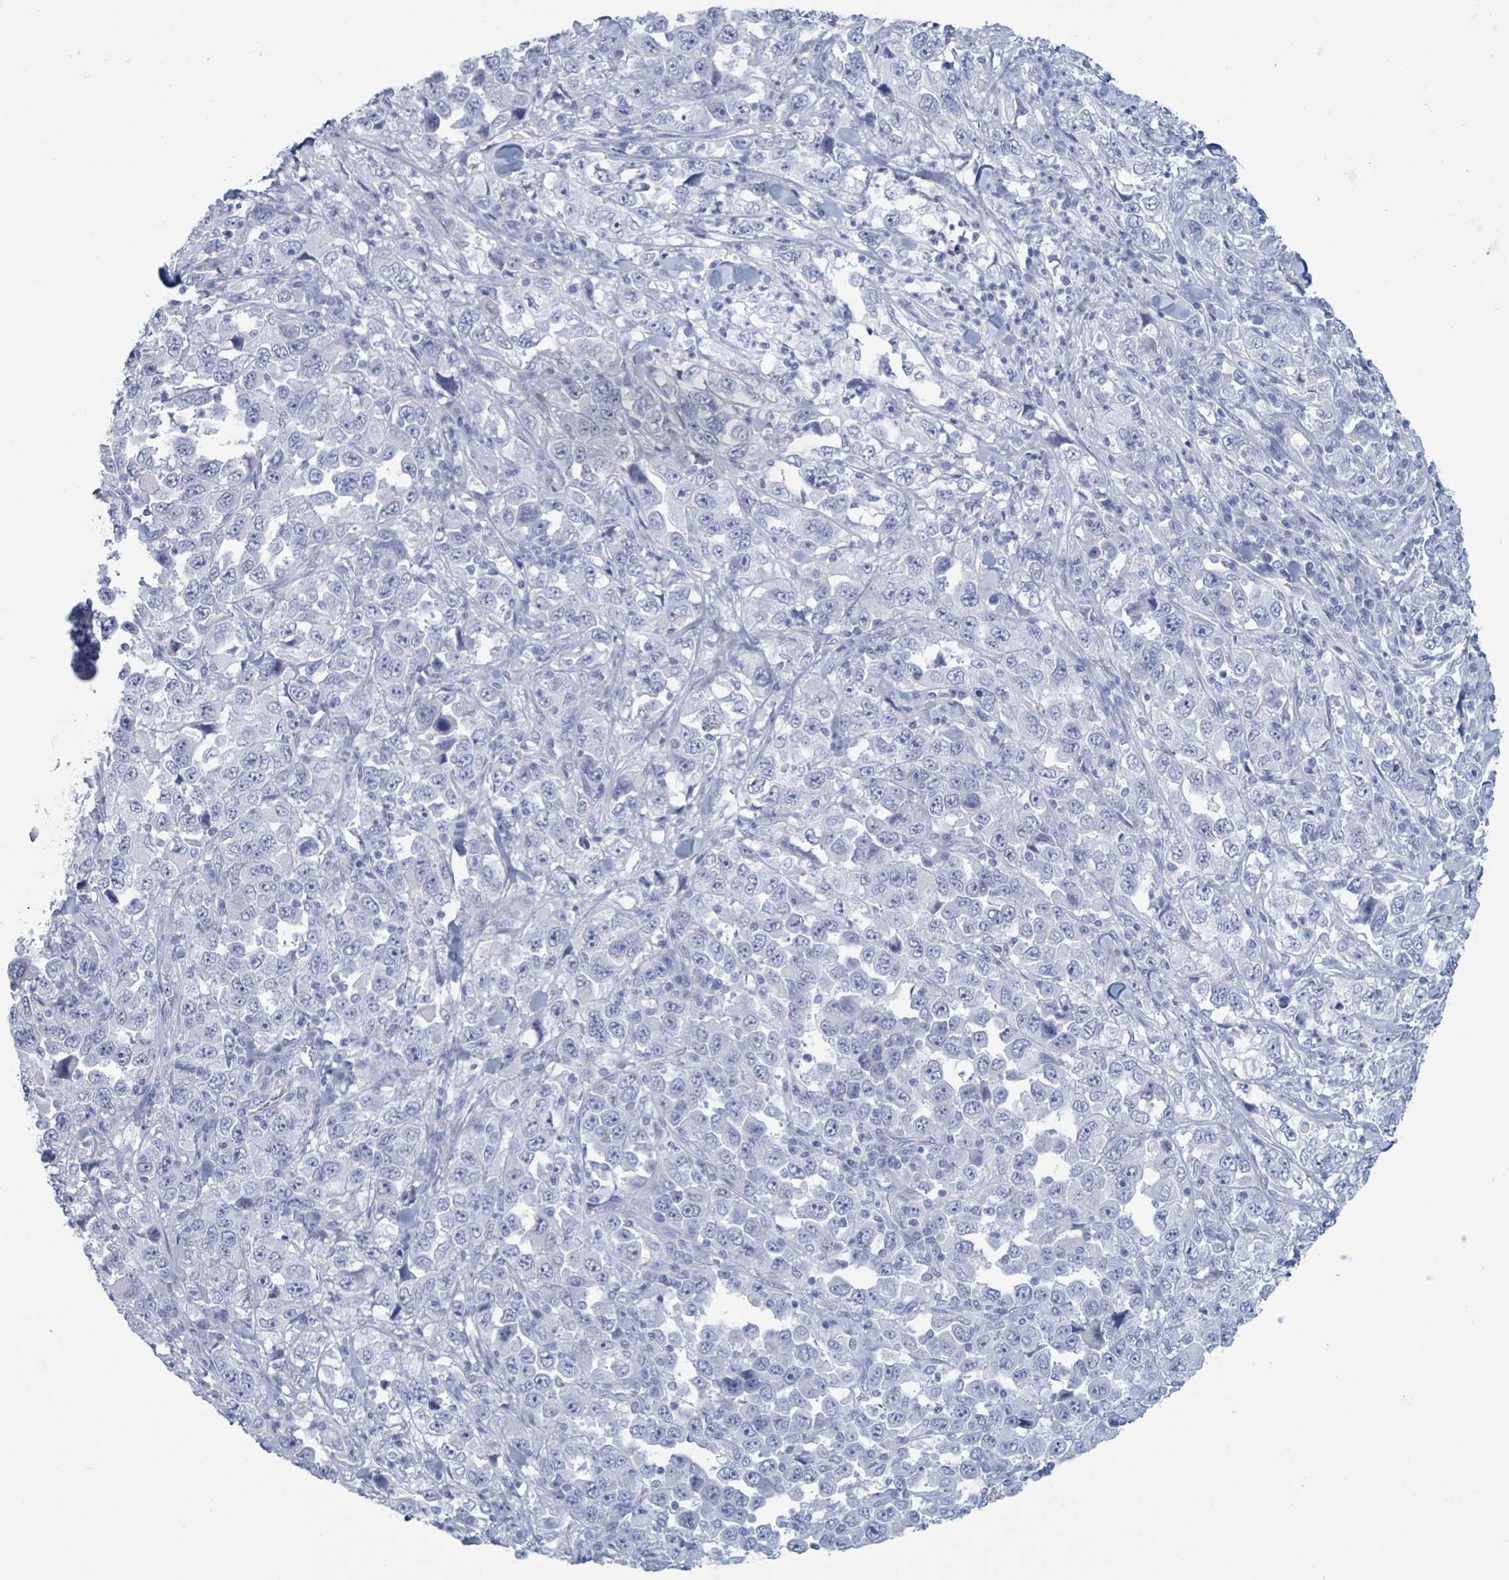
{"staining": {"intensity": "negative", "quantity": "none", "location": "none"}, "tissue": "stomach cancer", "cell_type": "Tumor cells", "image_type": "cancer", "snomed": [{"axis": "morphology", "description": "Normal tissue, NOS"}, {"axis": "morphology", "description": "Adenocarcinoma, NOS"}, {"axis": "topography", "description": "Stomach, upper"}, {"axis": "topography", "description": "Stomach"}], "caption": "Tumor cells show no significant staining in stomach adenocarcinoma.", "gene": "KLK4", "patient": {"sex": "male", "age": 59}}